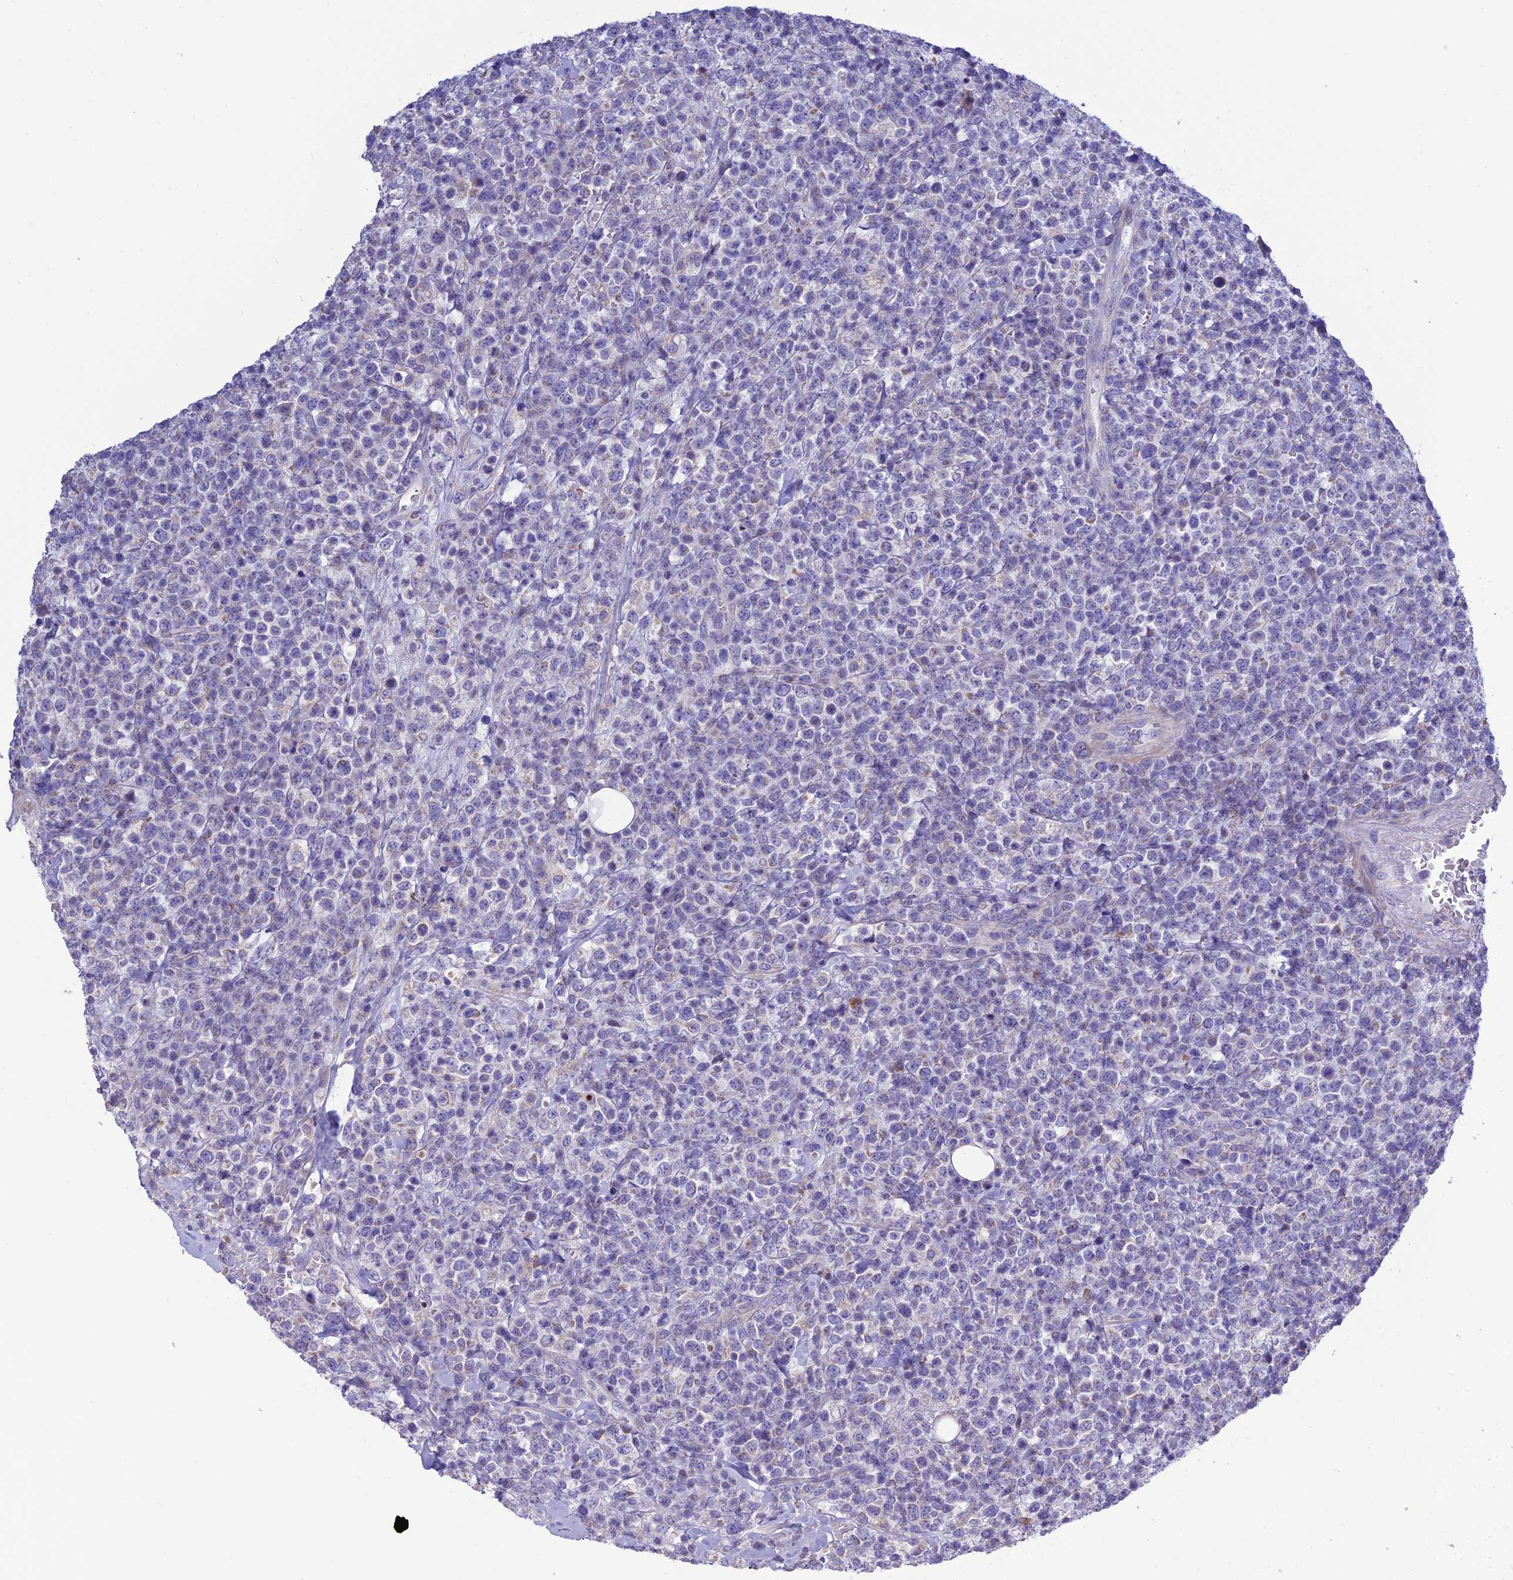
{"staining": {"intensity": "negative", "quantity": "none", "location": "none"}, "tissue": "lymphoma", "cell_type": "Tumor cells", "image_type": "cancer", "snomed": [{"axis": "morphology", "description": "Malignant lymphoma, non-Hodgkin's type, High grade"}, {"axis": "topography", "description": "Colon"}], "caption": "Immunohistochemical staining of human high-grade malignant lymphoma, non-Hodgkin's type shows no significant staining in tumor cells.", "gene": "BHMT2", "patient": {"sex": "female", "age": 53}}